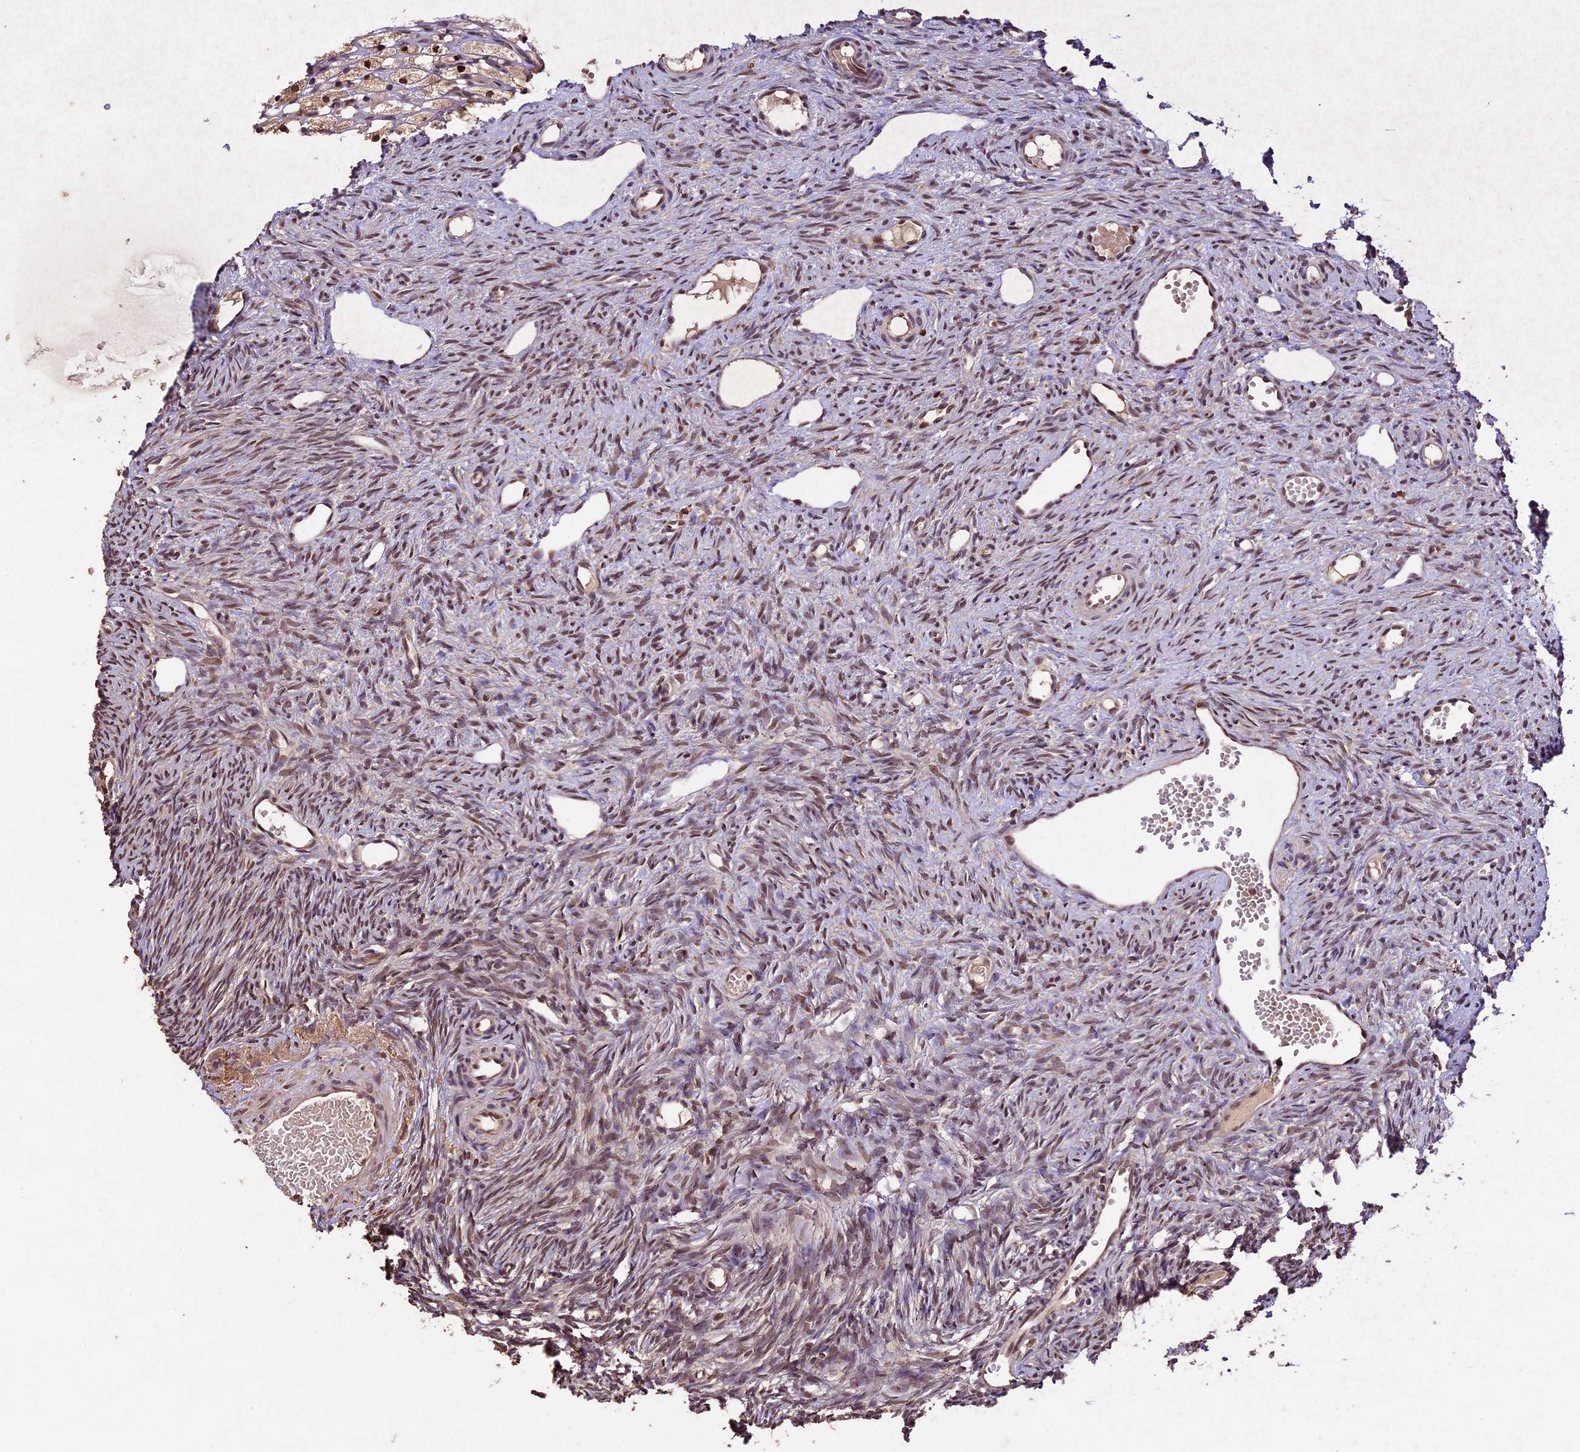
{"staining": {"intensity": "moderate", "quantity": ">75%", "location": "cytoplasmic/membranous"}, "tissue": "ovary", "cell_type": "Follicle cells", "image_type": "normal", "snomed": [{"axis": "morphology", "description": "Normal tissue, NOS"}, {"axis": "topography", "description": "Ovary"}], "caption": "Approximately >75% of follicle cells in benign human ovary demonstrate moderate cytoplasmic/membranous protein positivity as visualized by brown immunohistochemical staining.", "gene": "CDKN2AIP", "patient": {"sex": "female", "age": 51}}